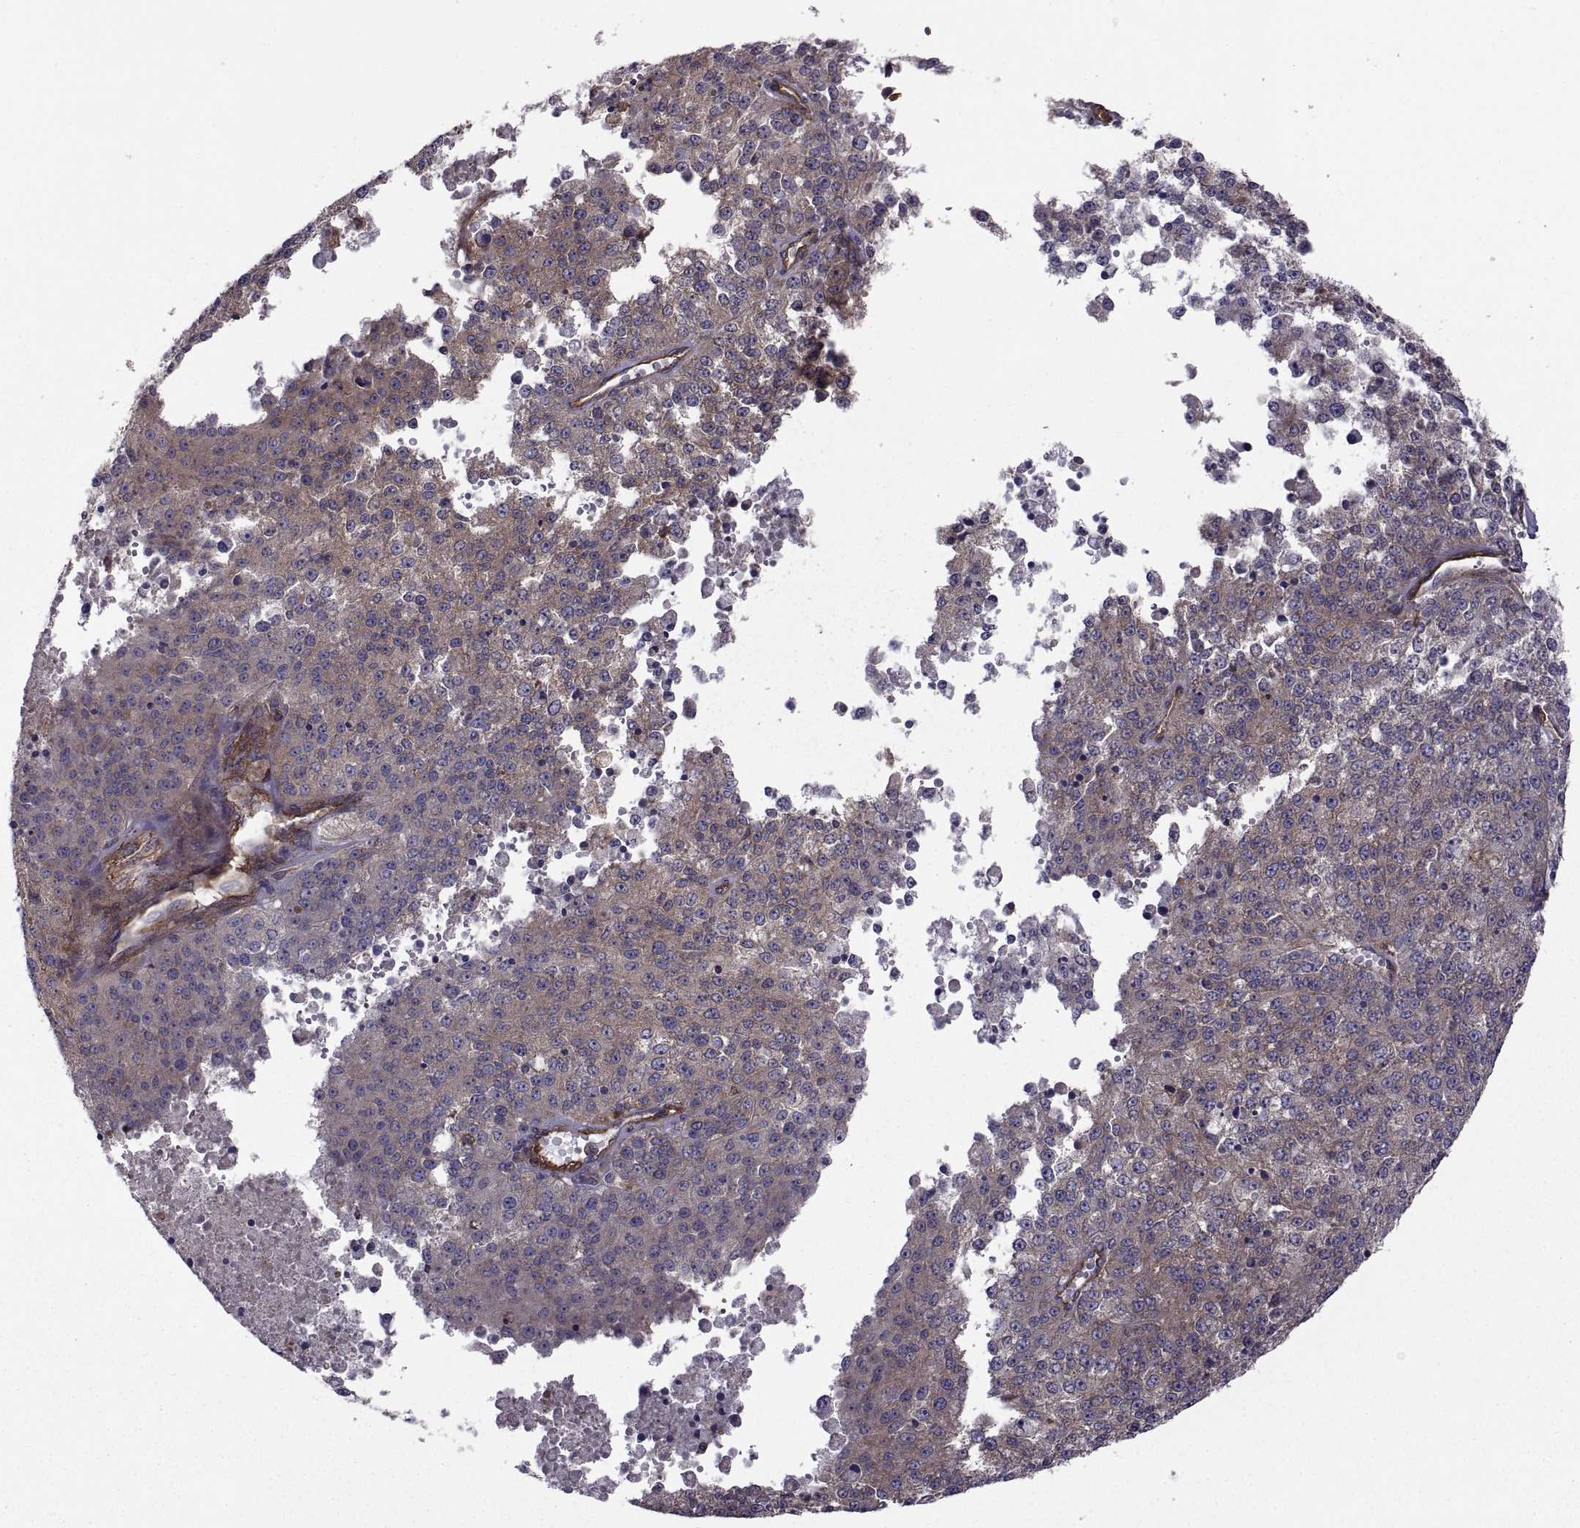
{"staining": {"intensity": "weak", "quantity": ">75%", "location": "cytoplasmic/membranous"}, "tissue": "melanoma", "cell_type": "Tumor cells", "image_type": "cancer", "snomed": [{"axis": "morphology", "description": "Malignant melanoma, Metastatic site"}, {"axis": "topography", "description": "Lymph node"}], "caption": "Immunohistochemistry (IHC) of malignant melanoma (metastatic site) displays low levels of weak cytoplasmic/membranous expression in approximately >75% of tumor cells.", "gene": "MYH9", "patient": {"sex": "female", "age": 64}}